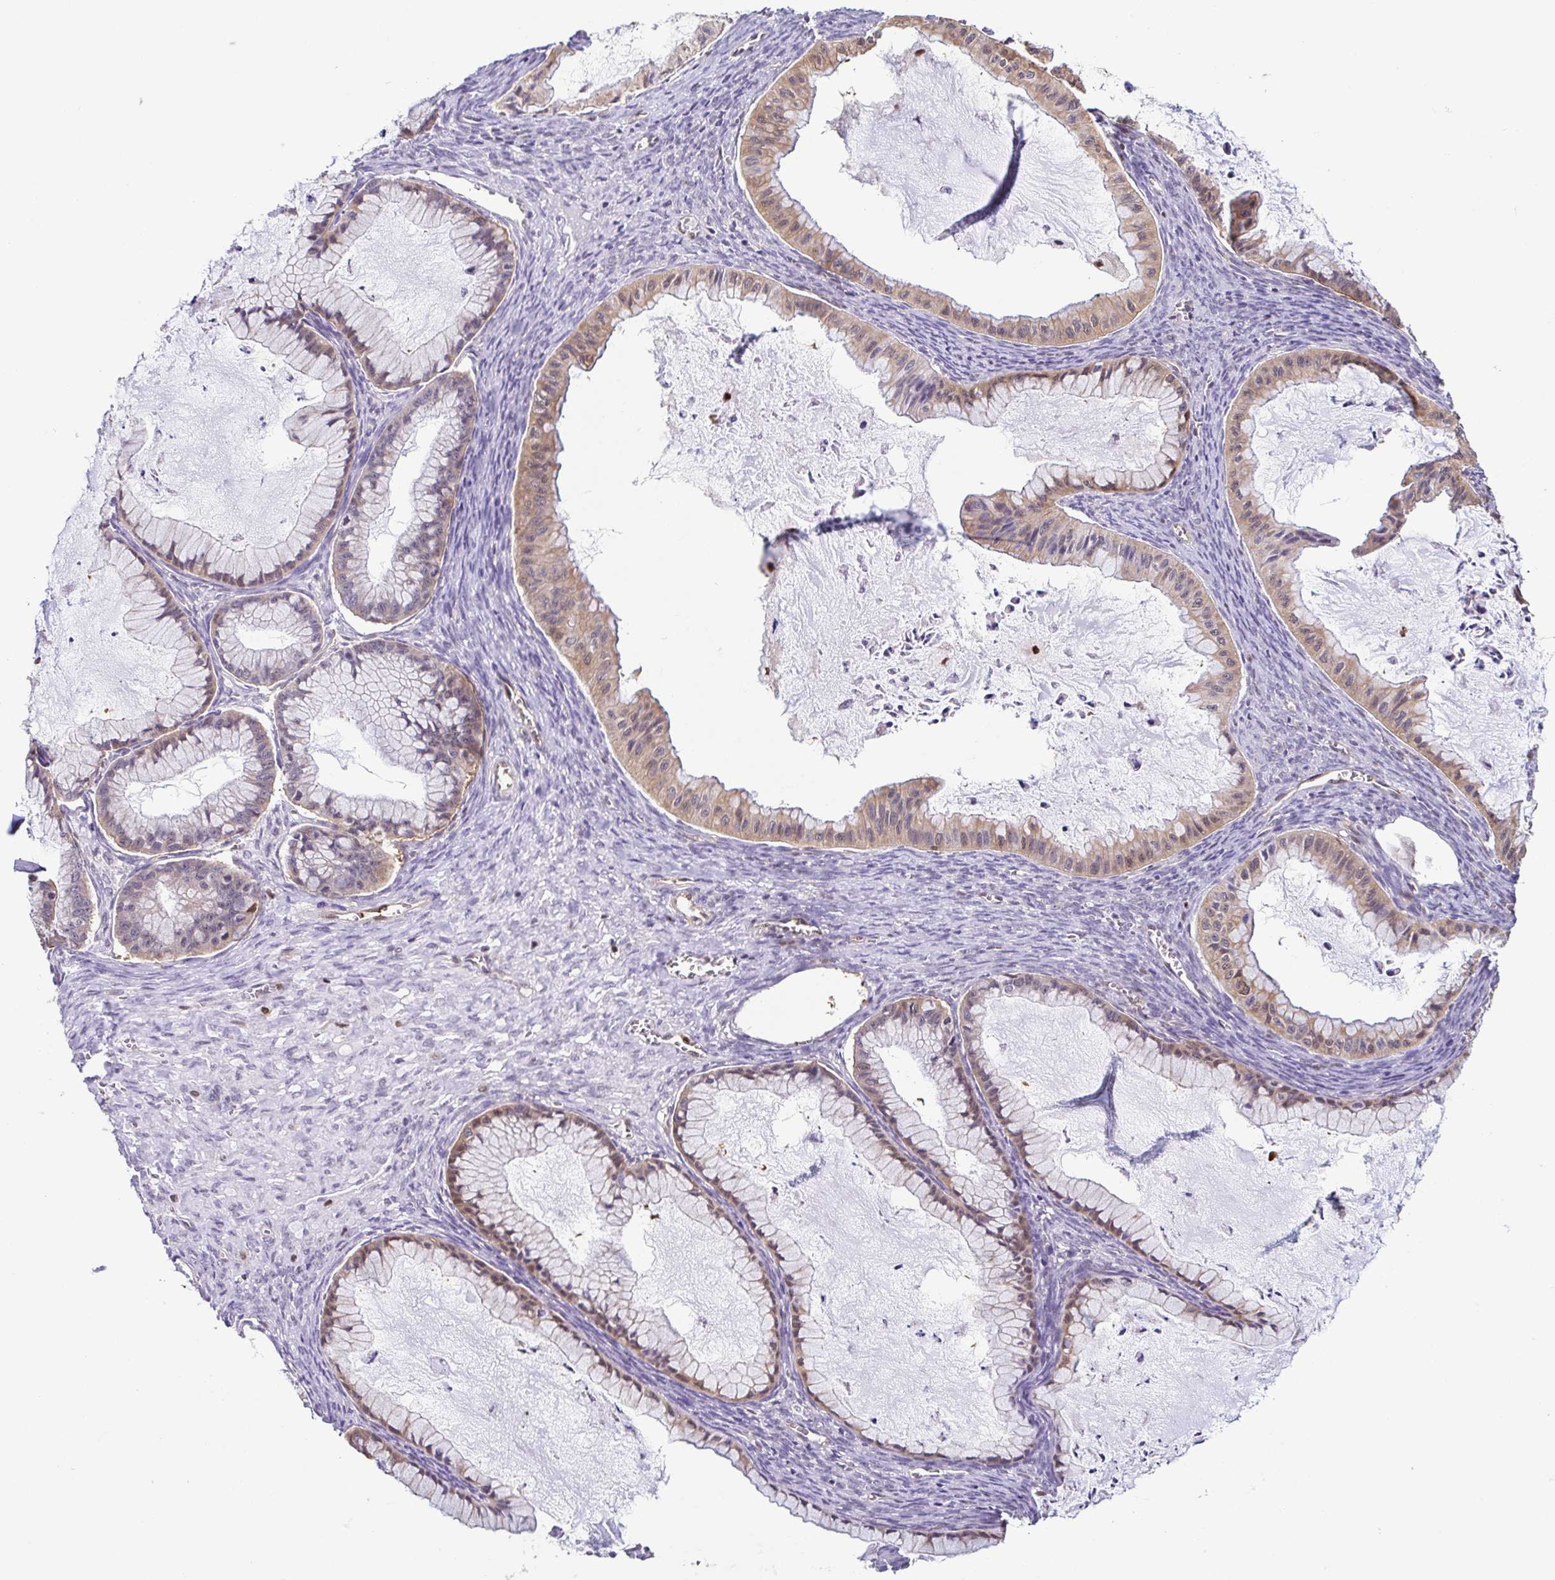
{"staining": {"intensity": "moderate", "quantity": "25%-75%", "location": "cytoplasmic/membranous"}, "tissue": "ovarian cancer", "cell_type": "Tumor cells", "image_type": "cancer", "snomed": [{"axis": "morphology", "description": "Cystadenocarcinoma, mucinous, NOS"}, {"axis": "topography", "description": "Ovary"}], "caption": "Ovarian cancer (mucinous cystadenocarcinoma) stained with DAB IHC reveals medium levels of moderate cytoplasmic/membranous expression in approximately 25%-75% of tumor cells. The staining is performed using DAB (3,3'-diaminobenzidine) brown chromogen to label protein expression. The nuclei are counter-stained blue using hematoxylin.", "gene": "PSMB9", "patient": {"sex": "female", "age": 72}}